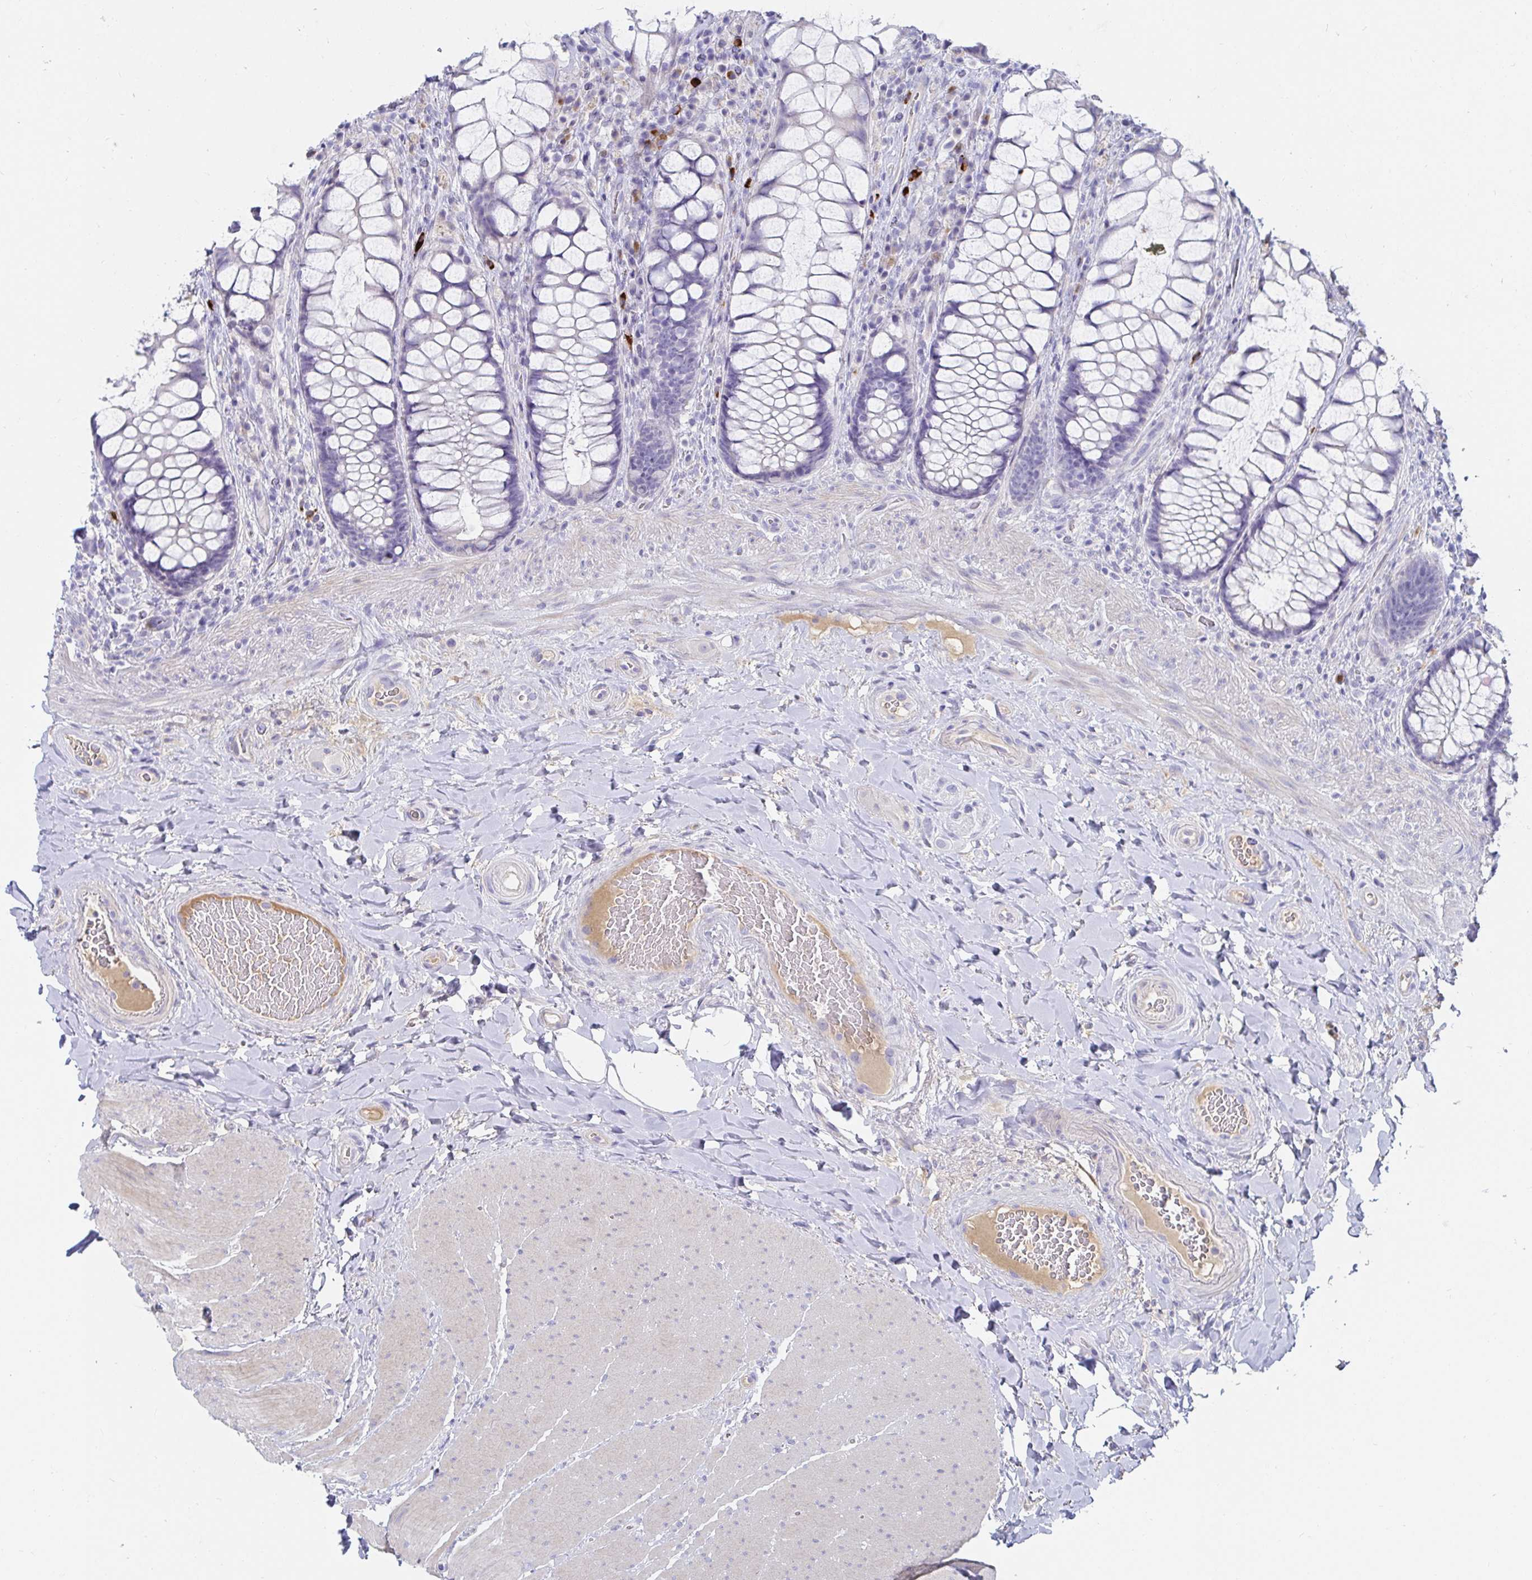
{"staining": {"intensity": "negative", "quantity": "none", "location": "none"}, "tissue": "rectum", "cell_type": "Glandular cells", "image_type": "normal", "snomed": [{"axis": "morphology", "description": "Normal tissue, NOS"}, {"axis": "topography", "description": "Rectum"}], "caption": "Immunohistochemistry histopathology image of normal rectum stained for a protein (brown), which exhibits no positivity in glandular cells. (Immunohistochemistry (ihc), brightfield microscopy, high magnification).", "gene": "C4orf17", "patient": {"sex": "female", "age": 58}}